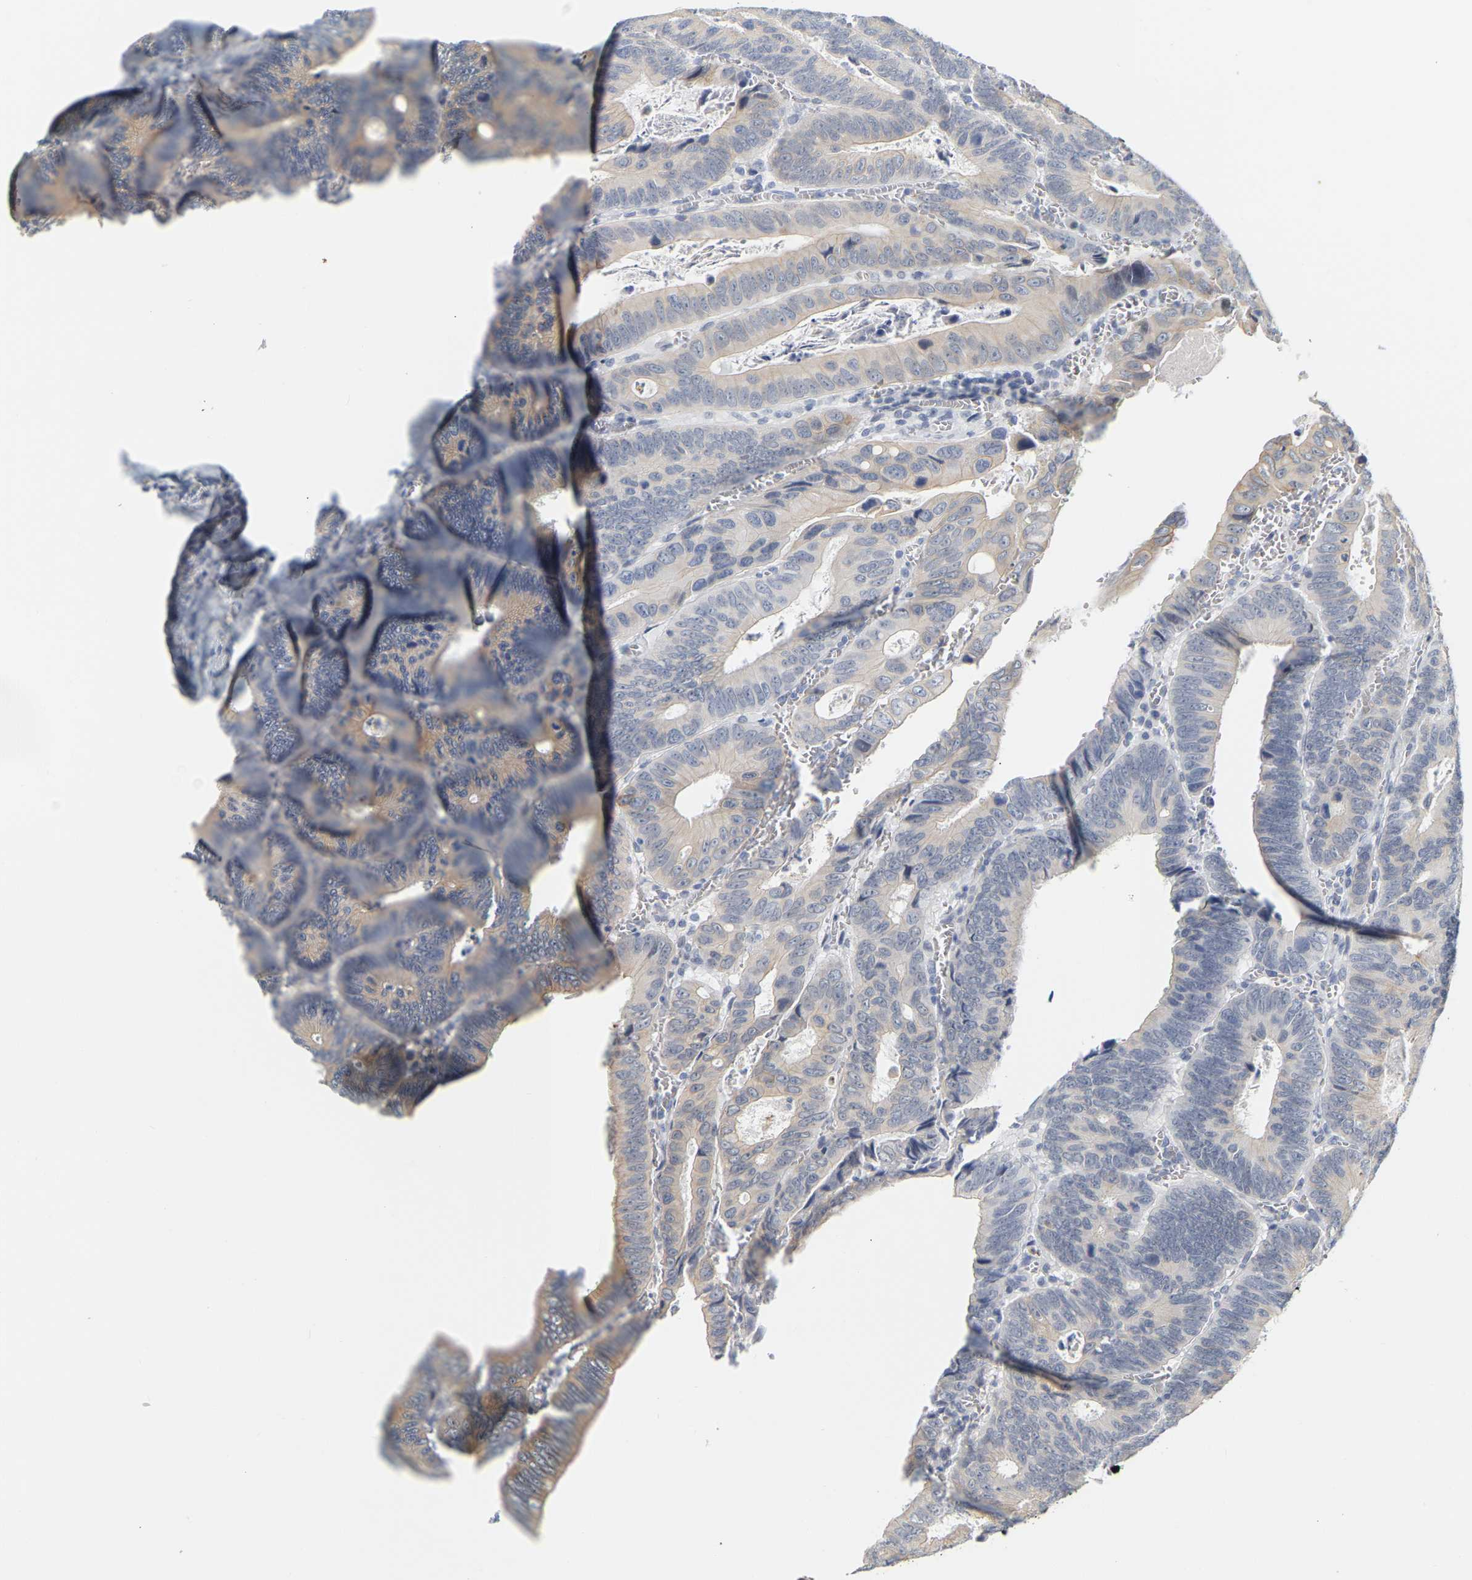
{"staining": {"intensity": "weak", "quantity": "<25%", "location": "cytoplasmic/membranous"}, "tissue": "colorectal cancer", "cell_type": "Tumor cells", "image_type": "cancer", "snomed": [{"axis": "morphology", "description": "Inflammation, NOS"}, {"axis": "morphology", "description": "Adenocarcinoma, NOS"}, {"axis": "topography", "description": "Colon"}], "caption": "DAB (3,3'-diaminobenzidine) immunohistochemical staining of human adenocarcinoma (colorectal) displays no significant positivity in tumor cells.", "gene": "KRT76", "patient": {"sex": "male", "age": 72}}